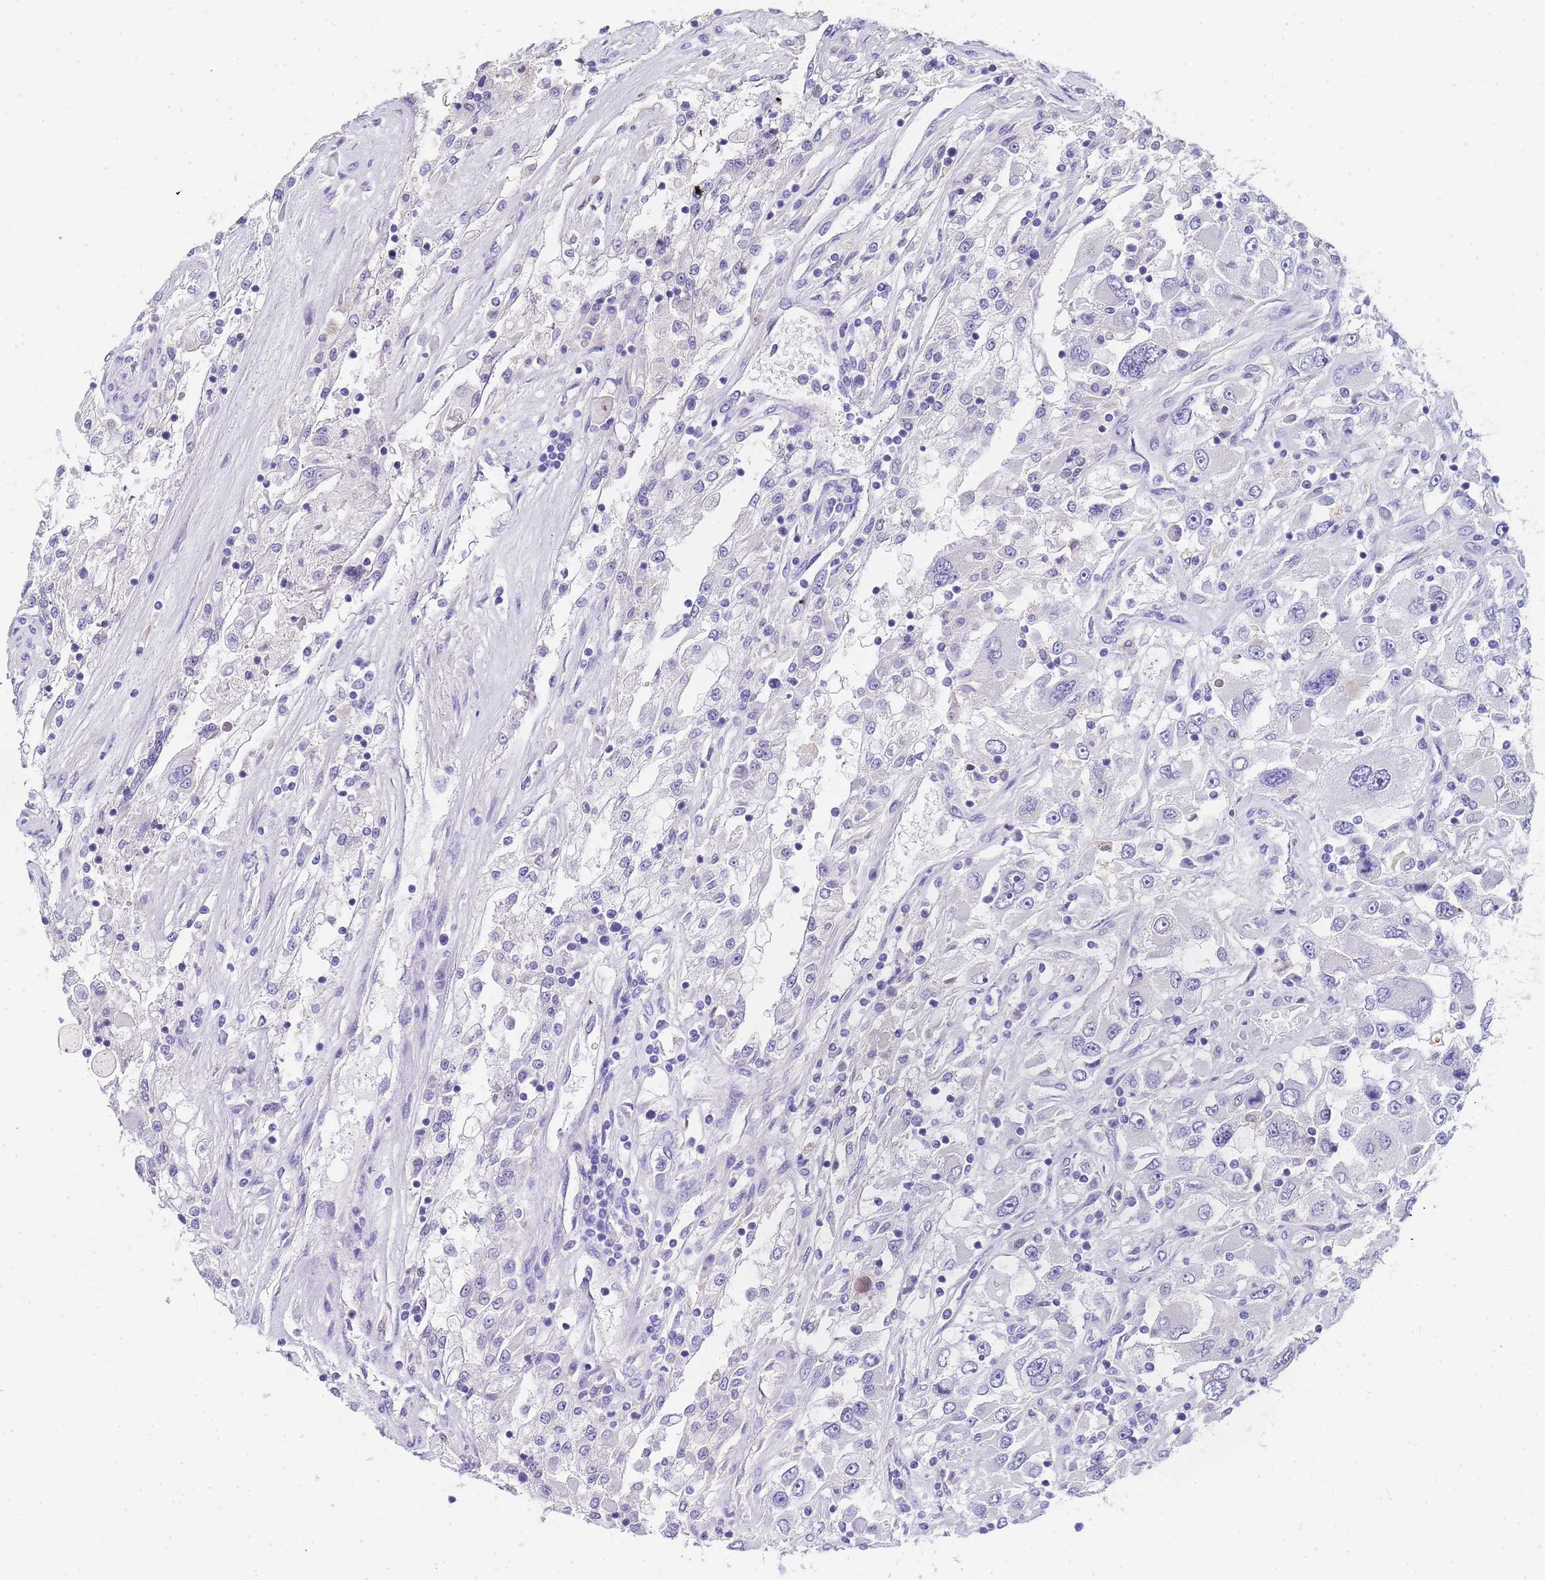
{"staining": {"intensity": "negative", "quantity": "none", "location": "none"}, "tissue": "renal cancer", "cell_type": "Tumor cells", "image_type": "cancer", "snomed": [{"axis": "morphology", "description": "Adenocarcinoma, NOS"}, {"axis": "topography", "description": "Kidney"}], "caption": "Protein analysis of renal cancer demonstrates no significant staining in tumor cells.", "gene": "CTRC", "patient": {"sex": "female", "age": 52}}